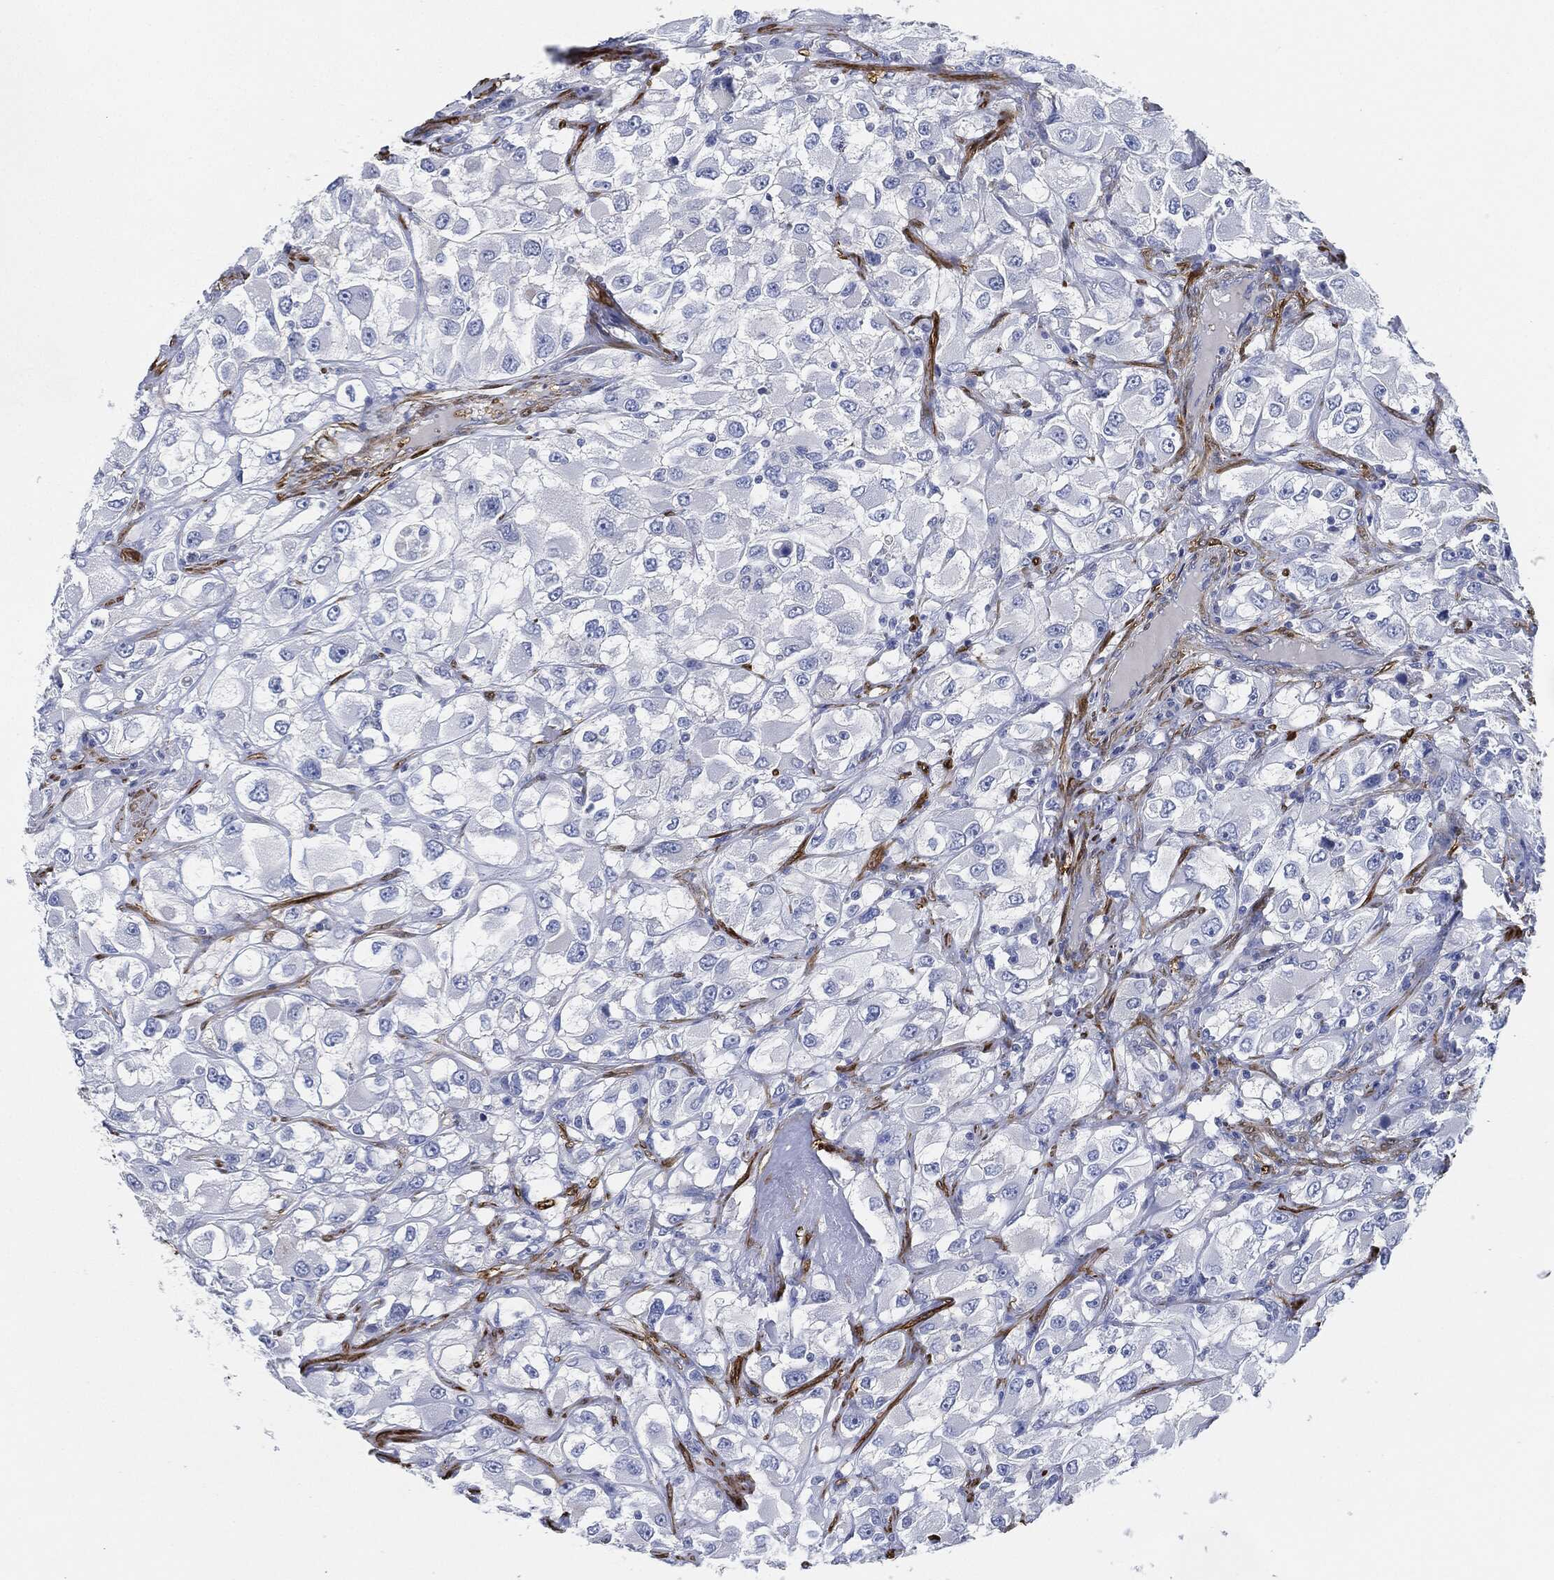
{"staining": {"intensity": "negative", "quantity": "none", "location": "none"}, "tissue": "renal cancer", "cell_type": "Tumor cells", "image_type": "cancer", "snomed": [{"axis": "morphology", "description": "Adenocarcinoma, NOS"}, {"axis": "topography", "description": "Kidney"}], "caption": "A high-resolution micrograph shows immunohistochemistry (IHC) staining of adenocarcinoma (renal), which reveals no significant positivity in tumor cells.", "gene": "TAGLN", "patient": {"sex": "female", "age": 52}}